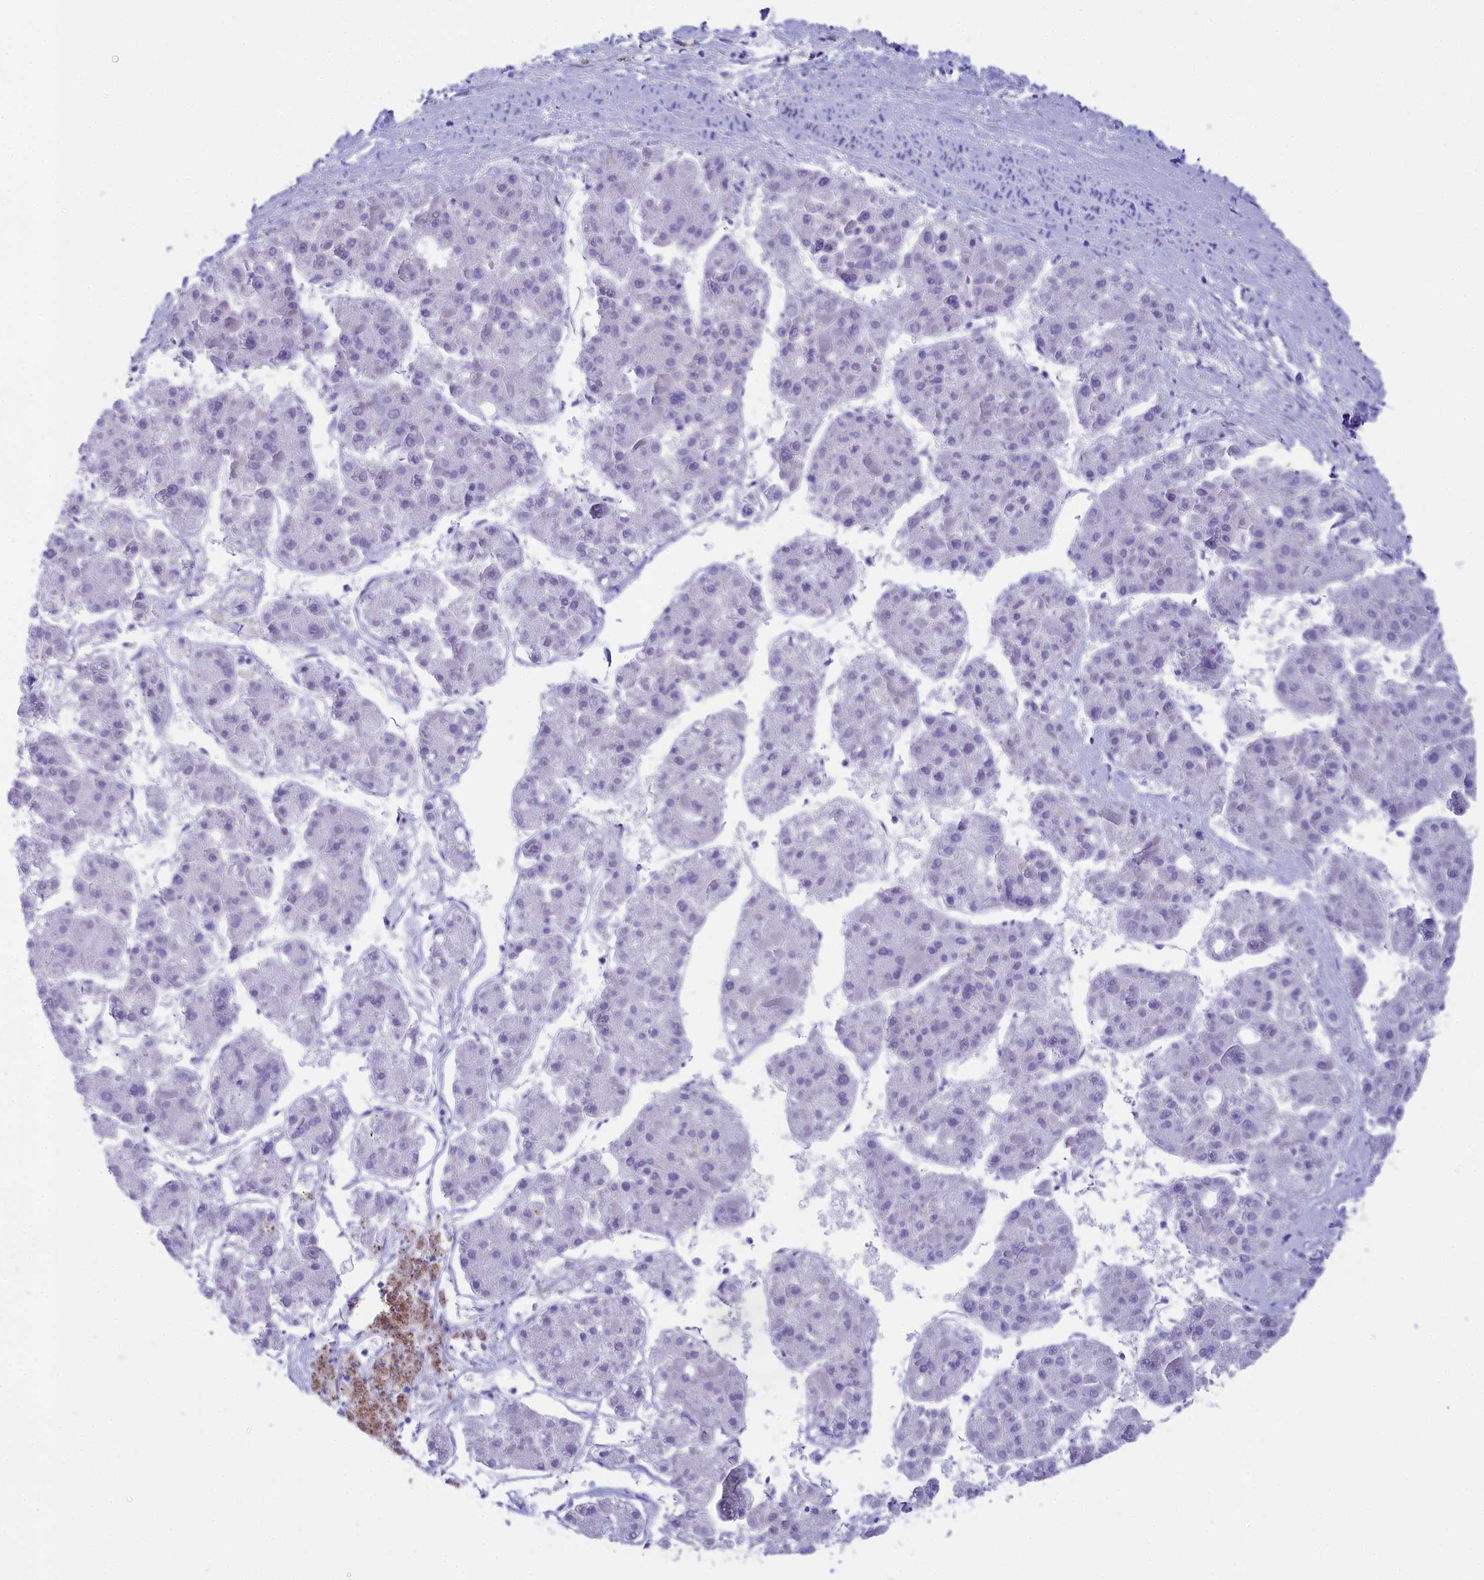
{"staining": {"intensity": "negative", "quantity": "none", "location": "none"}, "tissue": "liver cancer", "cell_type": "Tumor cells", "image_type": "cancer", "snomed": [{"axis": "morphology", "description": "Carcinoma, Hepatocellular, NOS"}, {"axis": "topography", "description": "Liver"}], "caption": "An image of liver cancer (hepatocellular carcinoma) stained for a protein reveals no brown staining in tumor cells.", "gene": "TACSTD2", "patient": {"sex": "female", "age": 73}}